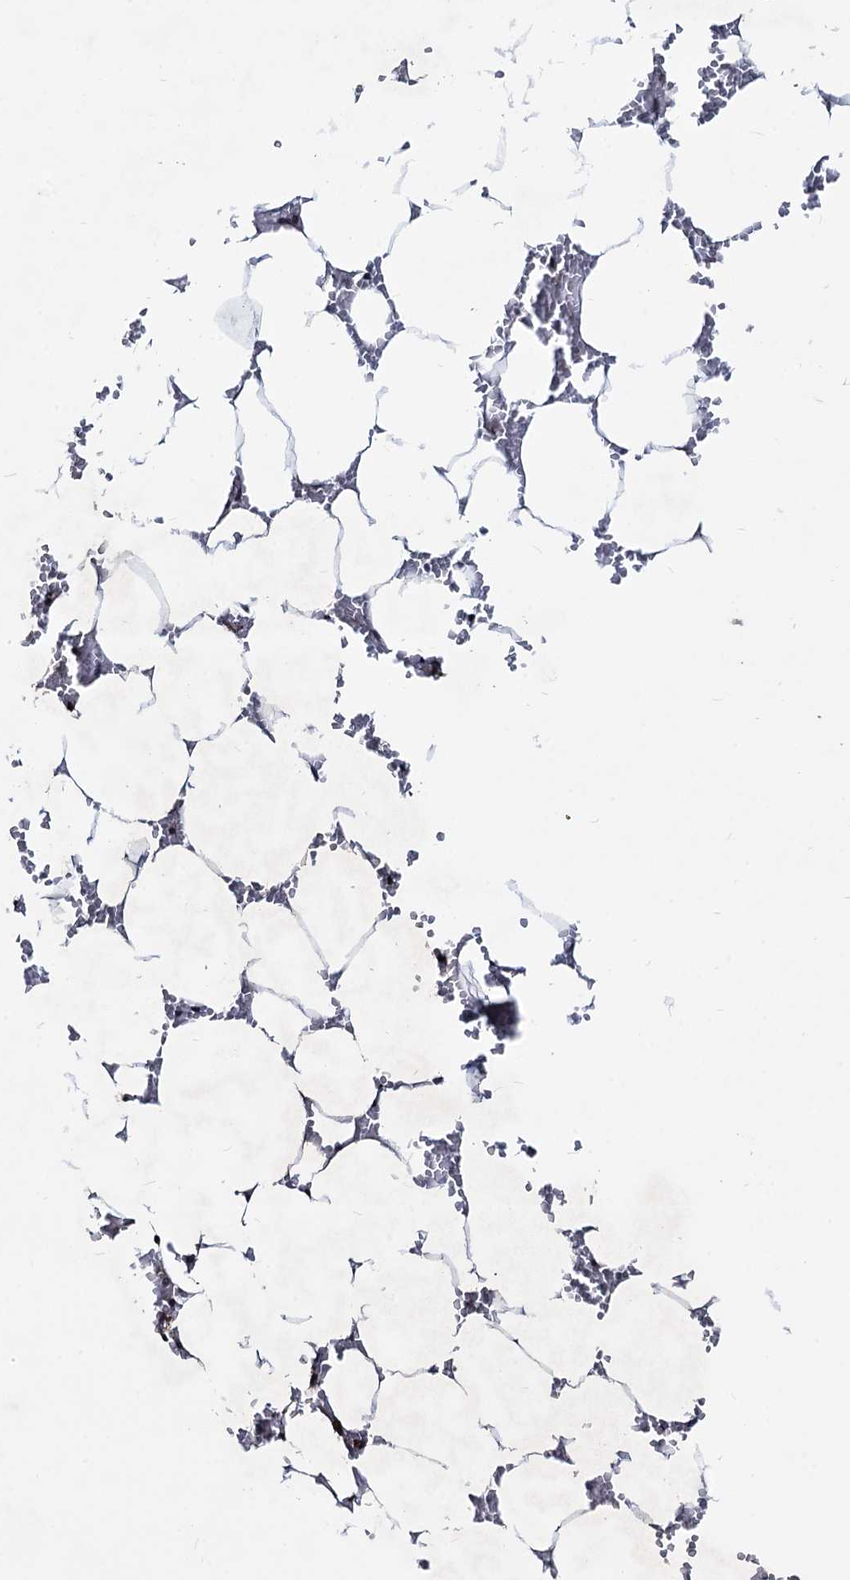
{"staining": {"intensity": "moderate", "quantity": "<25%", "location": "nuclear"}, "tissue": "bone marrow", "cell_type": "Hematopoietic cells", "image_type": "normal", "snomed": [{"axis": "morphology", "description": "Normal tissue, NOS"}, {"axis": "topography", "description": "Bone marrow"}], "caption": "The immunohistochemical stain shows moderate nuclear staining in hematopoietic cells of benign bone marrow. The staining was performed using DAB (3,3'-diaminobenzidine), with brown indicating positive protein expression. Nuclei are stained blue with hematoxylin.", "gene": "RNF6", "patient": {"sex": "male", "age": 70}}